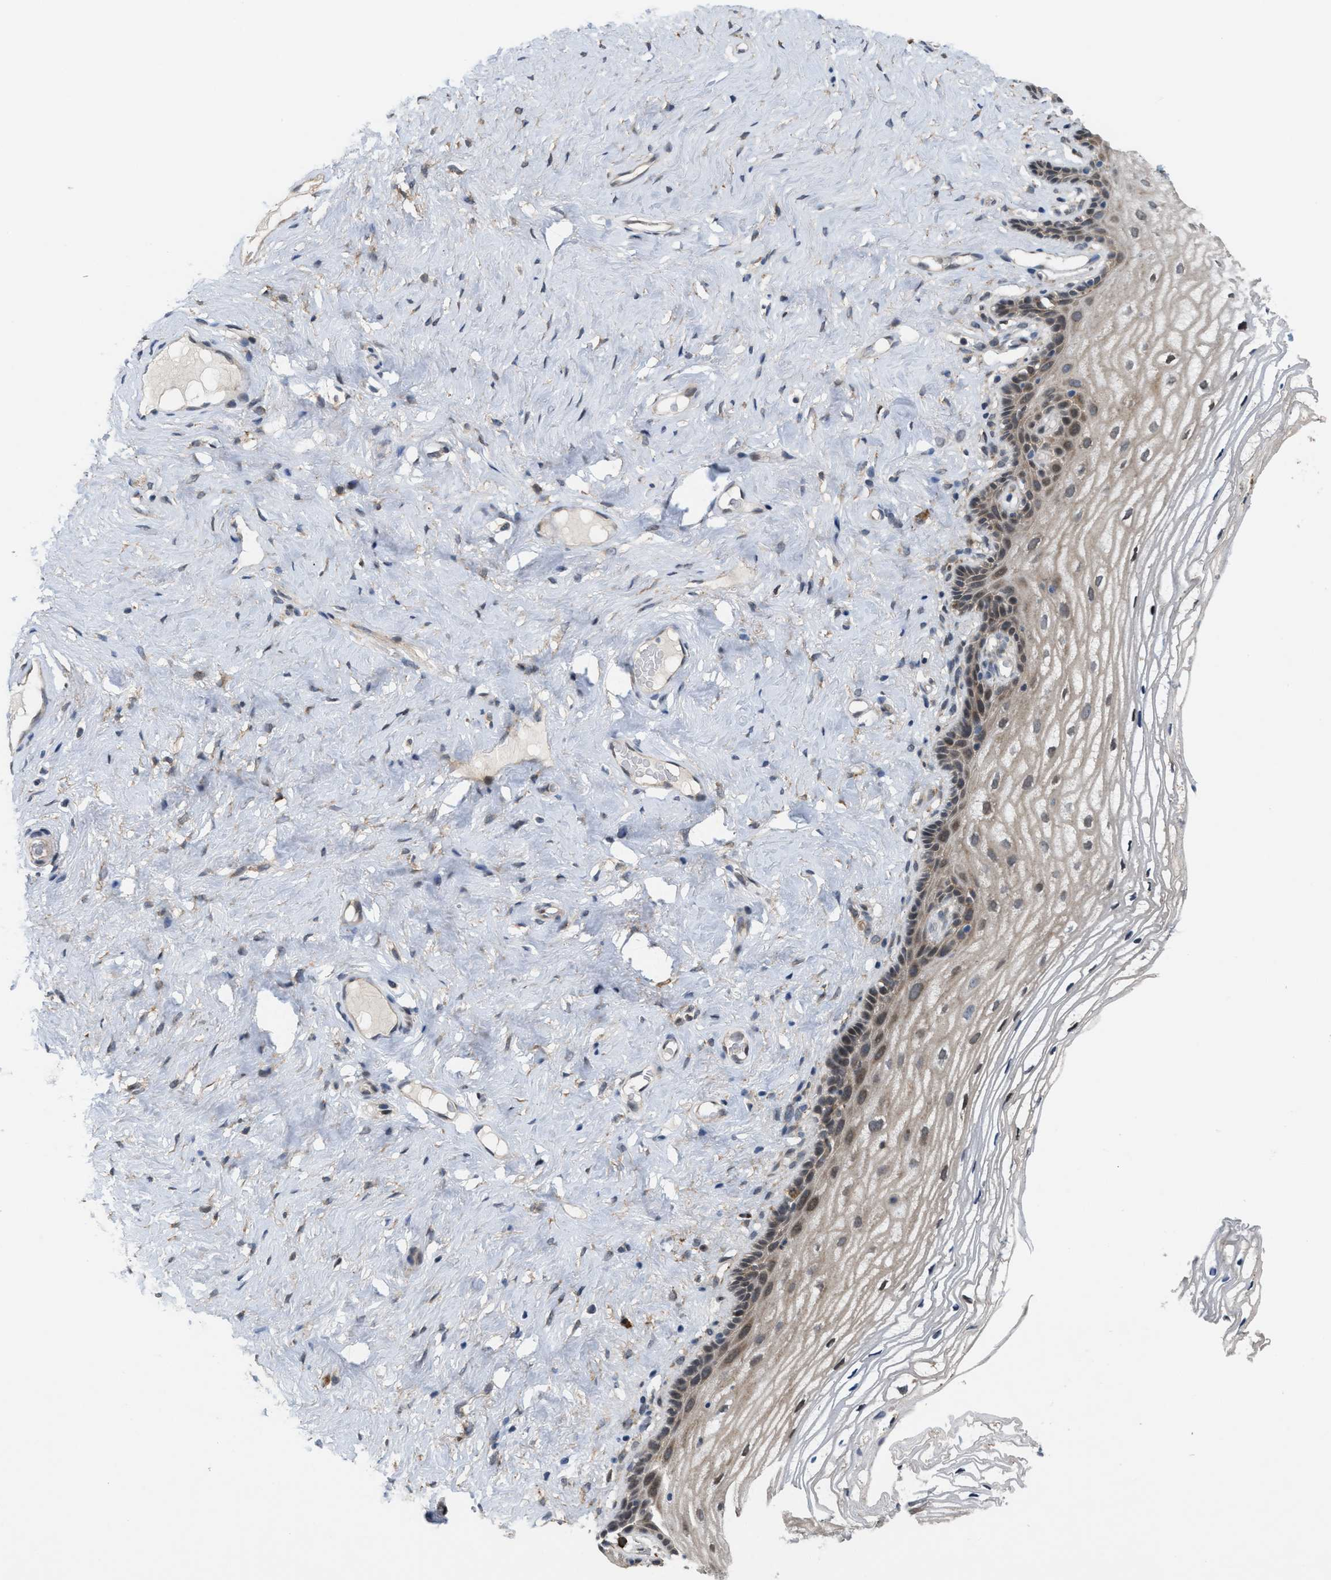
{"staining": {"intensity": "weak", "quantity": "25%-75%", "location": "cytoplasmic/membranous"}, "tissue": "vagina", "cell_type": "Squamous epithelial cells", "image_type": "normal", "snomed": [{"axis": "morphology", "description": "Normal tissue, NOS"}, {"axis": "morphology", "description": "Adenocarcinoma, NOS"}, {"axis": "topography", "description": "Rectum"}, {"axis": "topography", "description": "Vagina"}], "caption": "Immunohistochemical staining of benign human vagina exhibits weak cytoplasmic/membranous protein positivity in about 25%-75% of squamous epithelial cells. Using DAB (3,3'-diaminobenzidine) (brown) and hematoxylin (blue) stains, captured at high magnification using brightfield microscopy.", "gene": "MFSD6", "patient": {"sex": "female", "age": 71}}